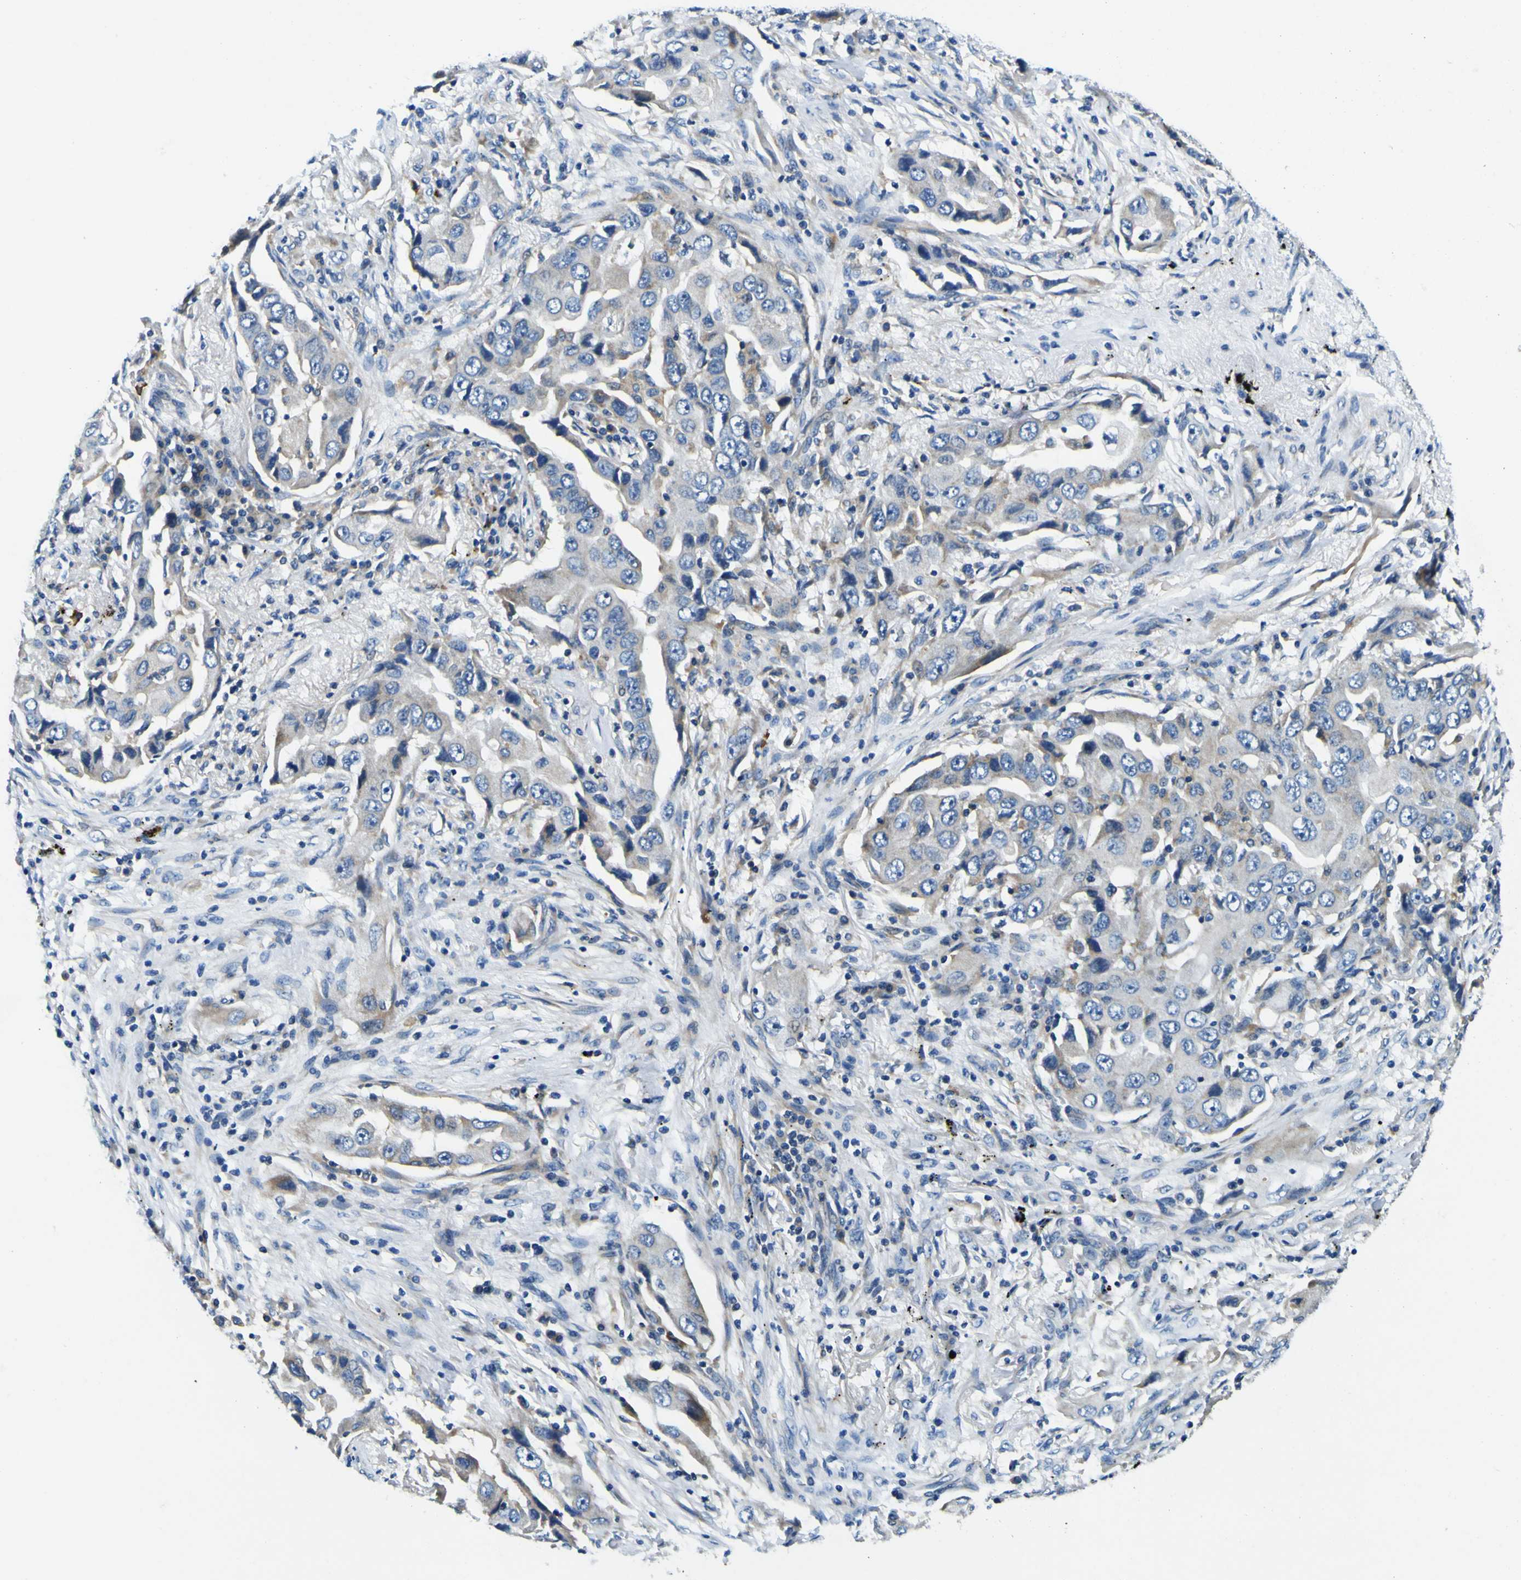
{"staining": {"intensity": "moderate", "quantity": "<25%", "location": "cytoplasmic/membranous"}, "tissue": "lung cancer", "cell_type": "Tumor cells", "image_type": "cancer", "snomed": [{"axis": "morphology", "description": "Adenocarcinoma, NOS"}, {"axis": "topography", "description": "Lung"}], "caption": "Protein staining displays moderate cytoplasmic/membranous positivity in approximately <25% of tumor cells in lung cancer.", "gene": "CLSTN1", "patient": {"sex": "female", "age": 65}}